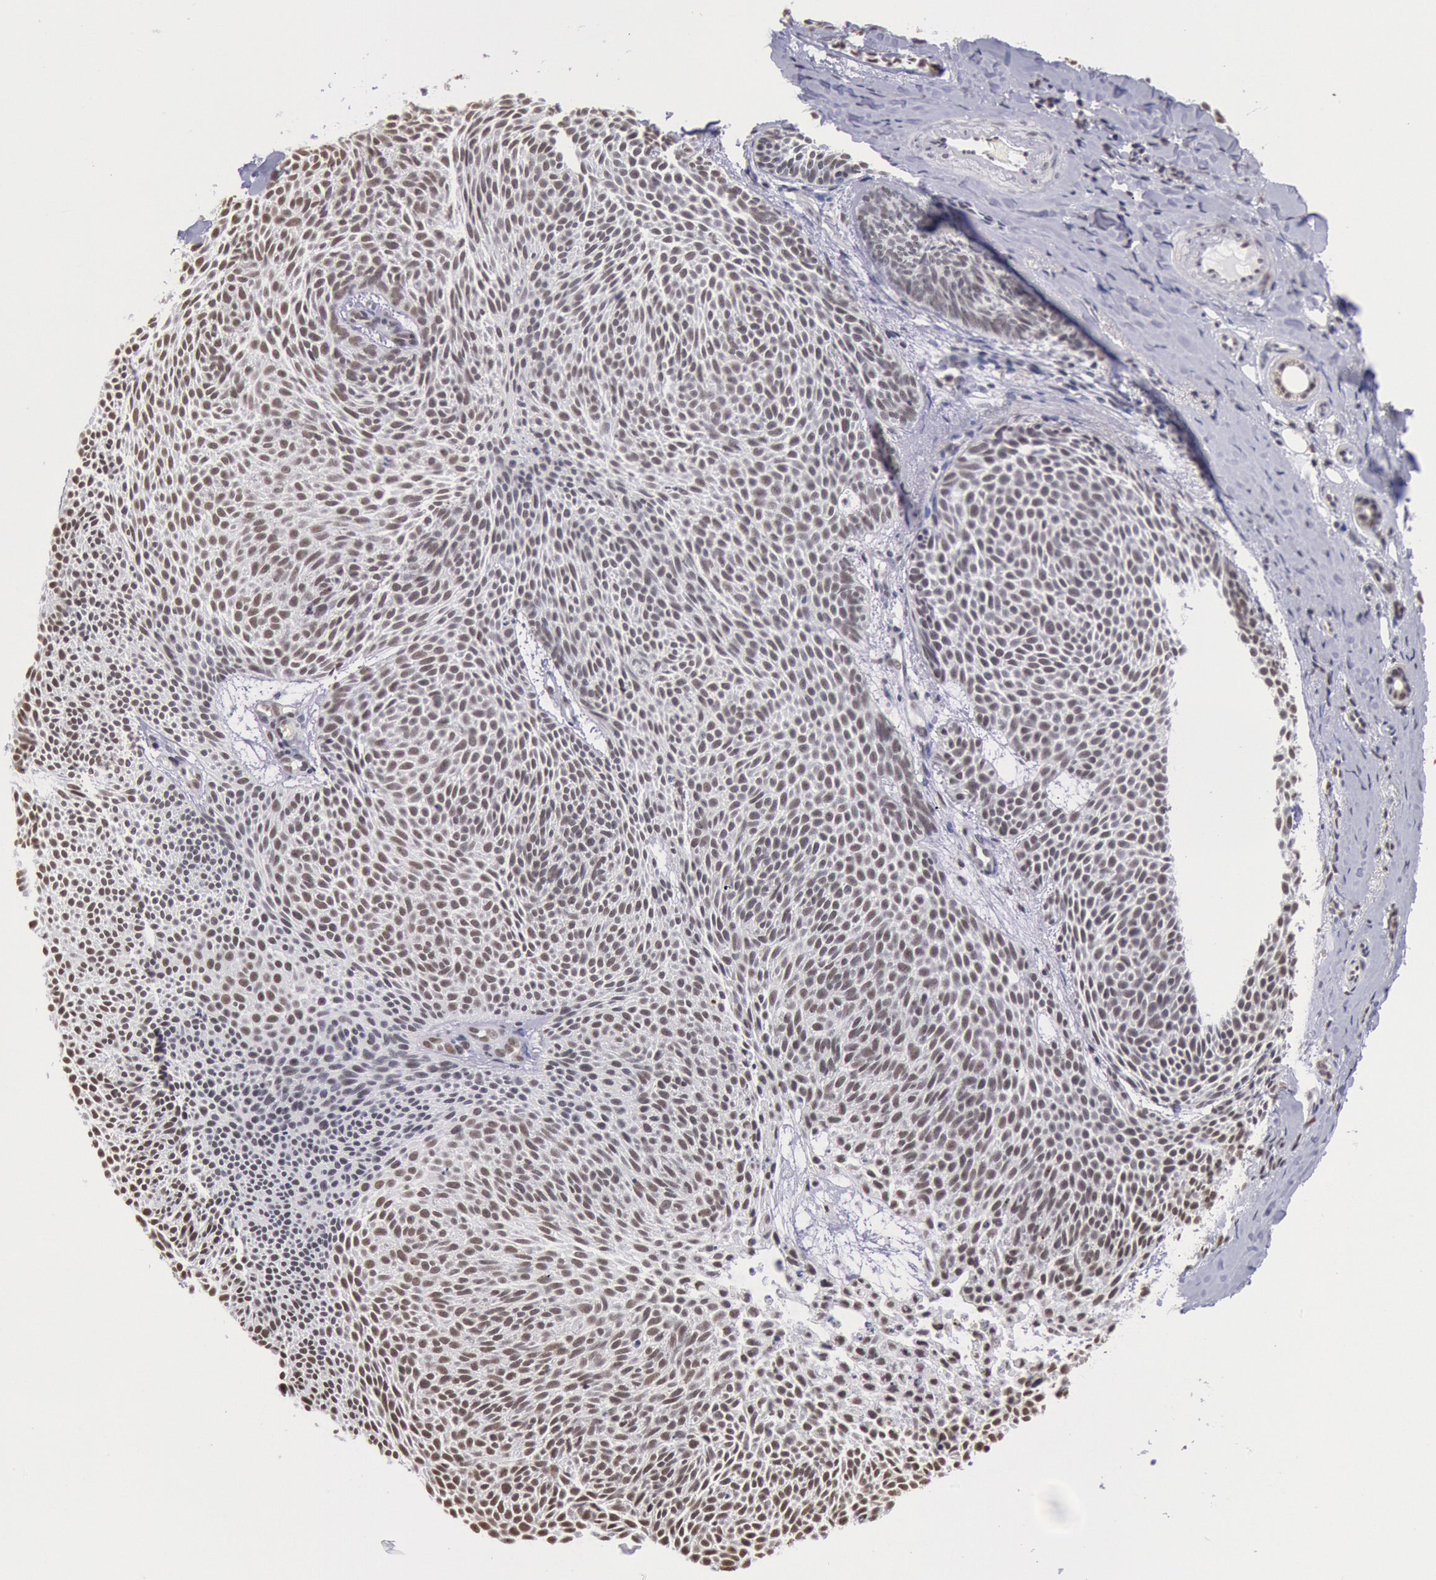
{"staining": {"intensity": "moderate", "quantity": ">75%", "location": "nuclear"}, "tissue": "skin cancer", "cell_type": "Tumor cells", "image_type": "cancer", "snomed": [{"axis": "morphology", "description": "Basal cell carcinoma"}, {"axis": "topography", "description": "Skin"}], "caption": "Skin basal cell carcinoma tissue exhibits moderate nuclear expression in approximately >75% of tumor cells, visualized by immunohistochemistry.", "gene": "SNRPD3", "patient": {"sex": "male", "age": 84}}